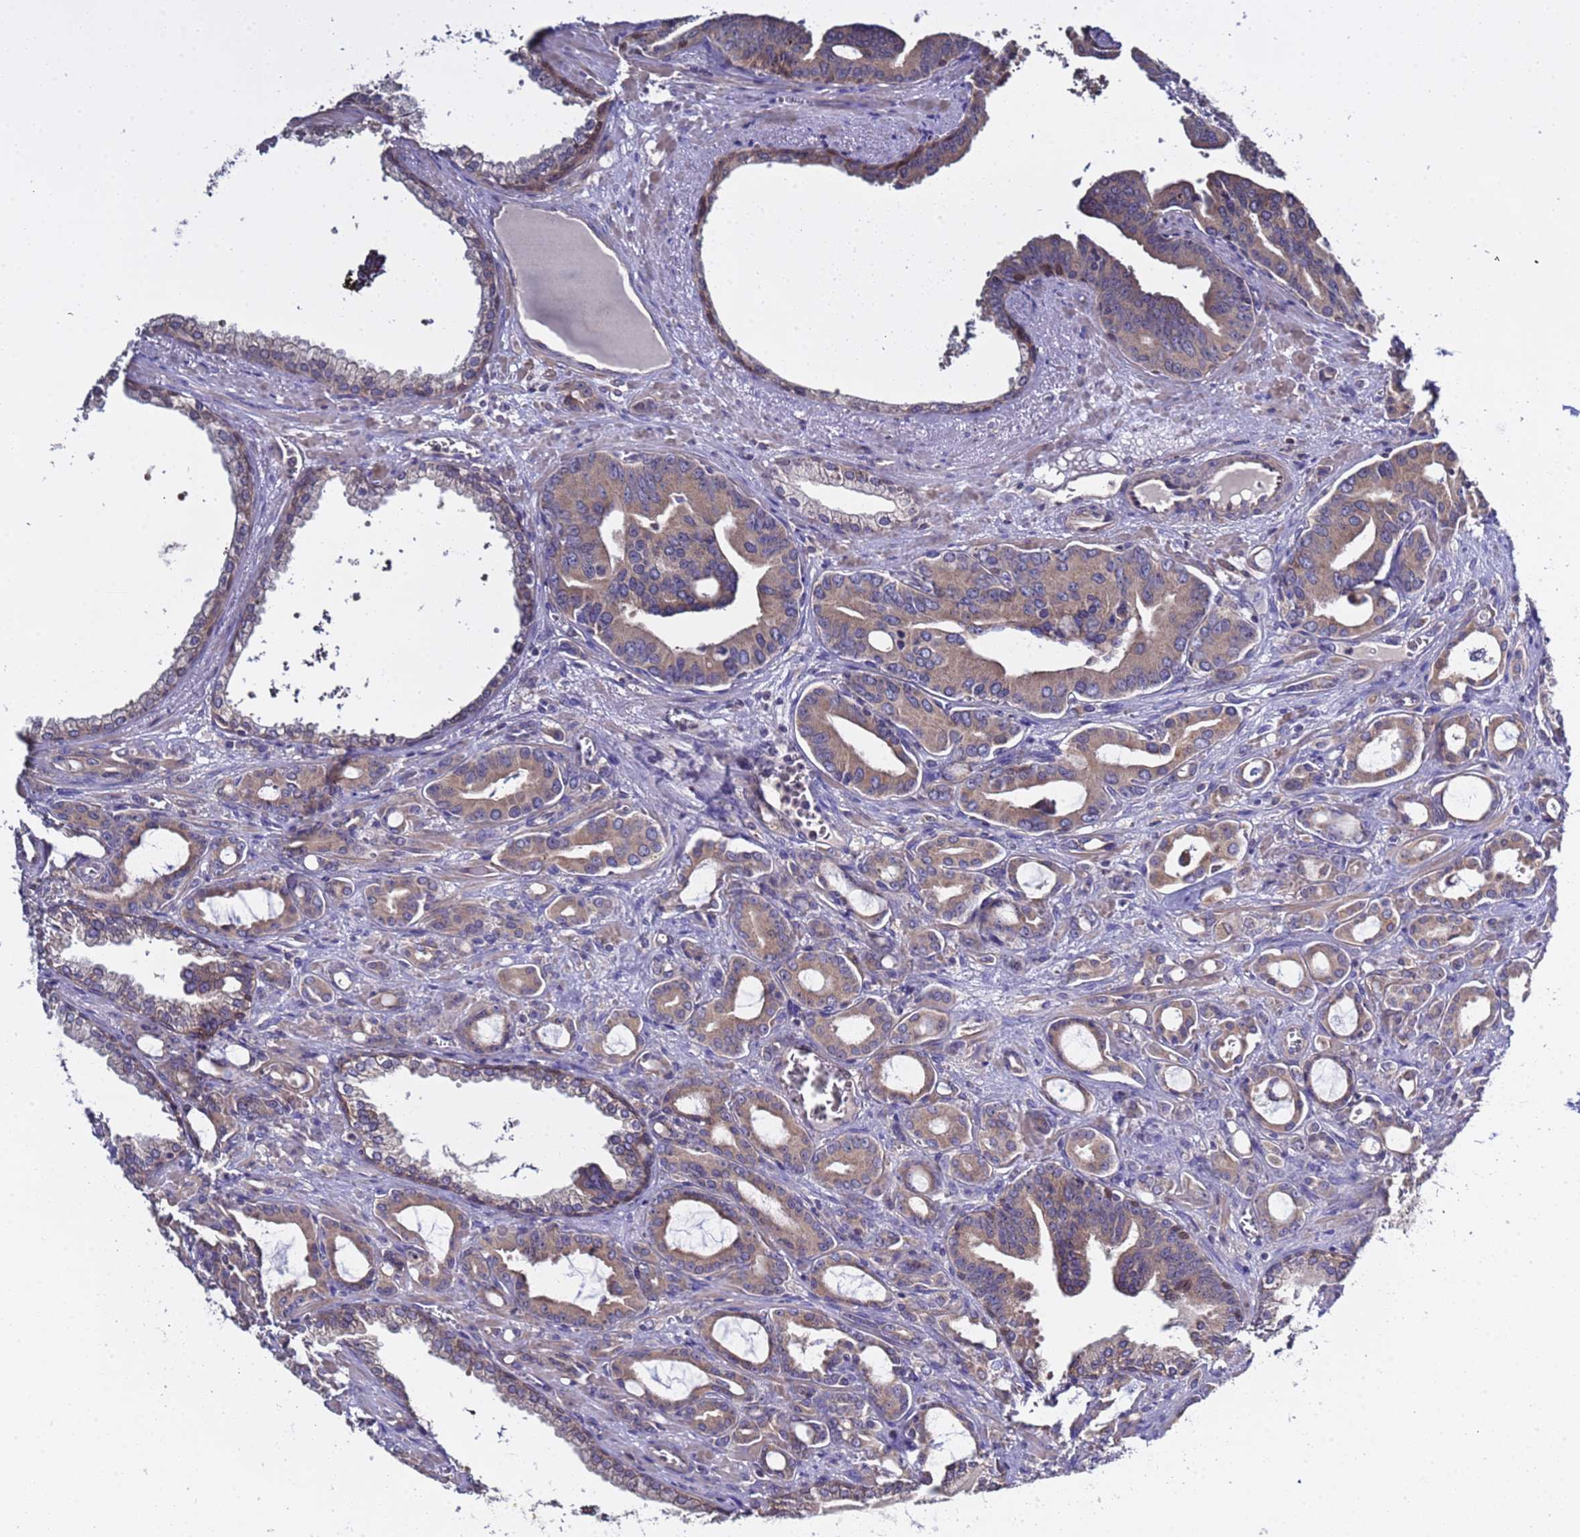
{"staining": {"intensity": "moderate", "quantity": ">75%", "location": "cytoplasmic/membranous"}, "tissue": "prostate cancer", "cell_type": "Tumor cells", "image_type": "cancer", "snomed": [{"axis": "morphology", "description": "Adenocarcinoma, High grade"}, {"axis": "topography", "description": "Prostate"}], "caption": "Immunohistochemistry (IHC) photomicrograph of neoplastic tissue: human prostate cancer (high-grade adenocarcinoma) stained using IHC exhibits medium levels of moderate protein expression localized specifically in the cytoplasmic/membranous of tumor cells, appearing as a cytoplasmic/membranous brown color.", "gene": "ELMOD2", "patient": {"sex": "male", "age": 72}}